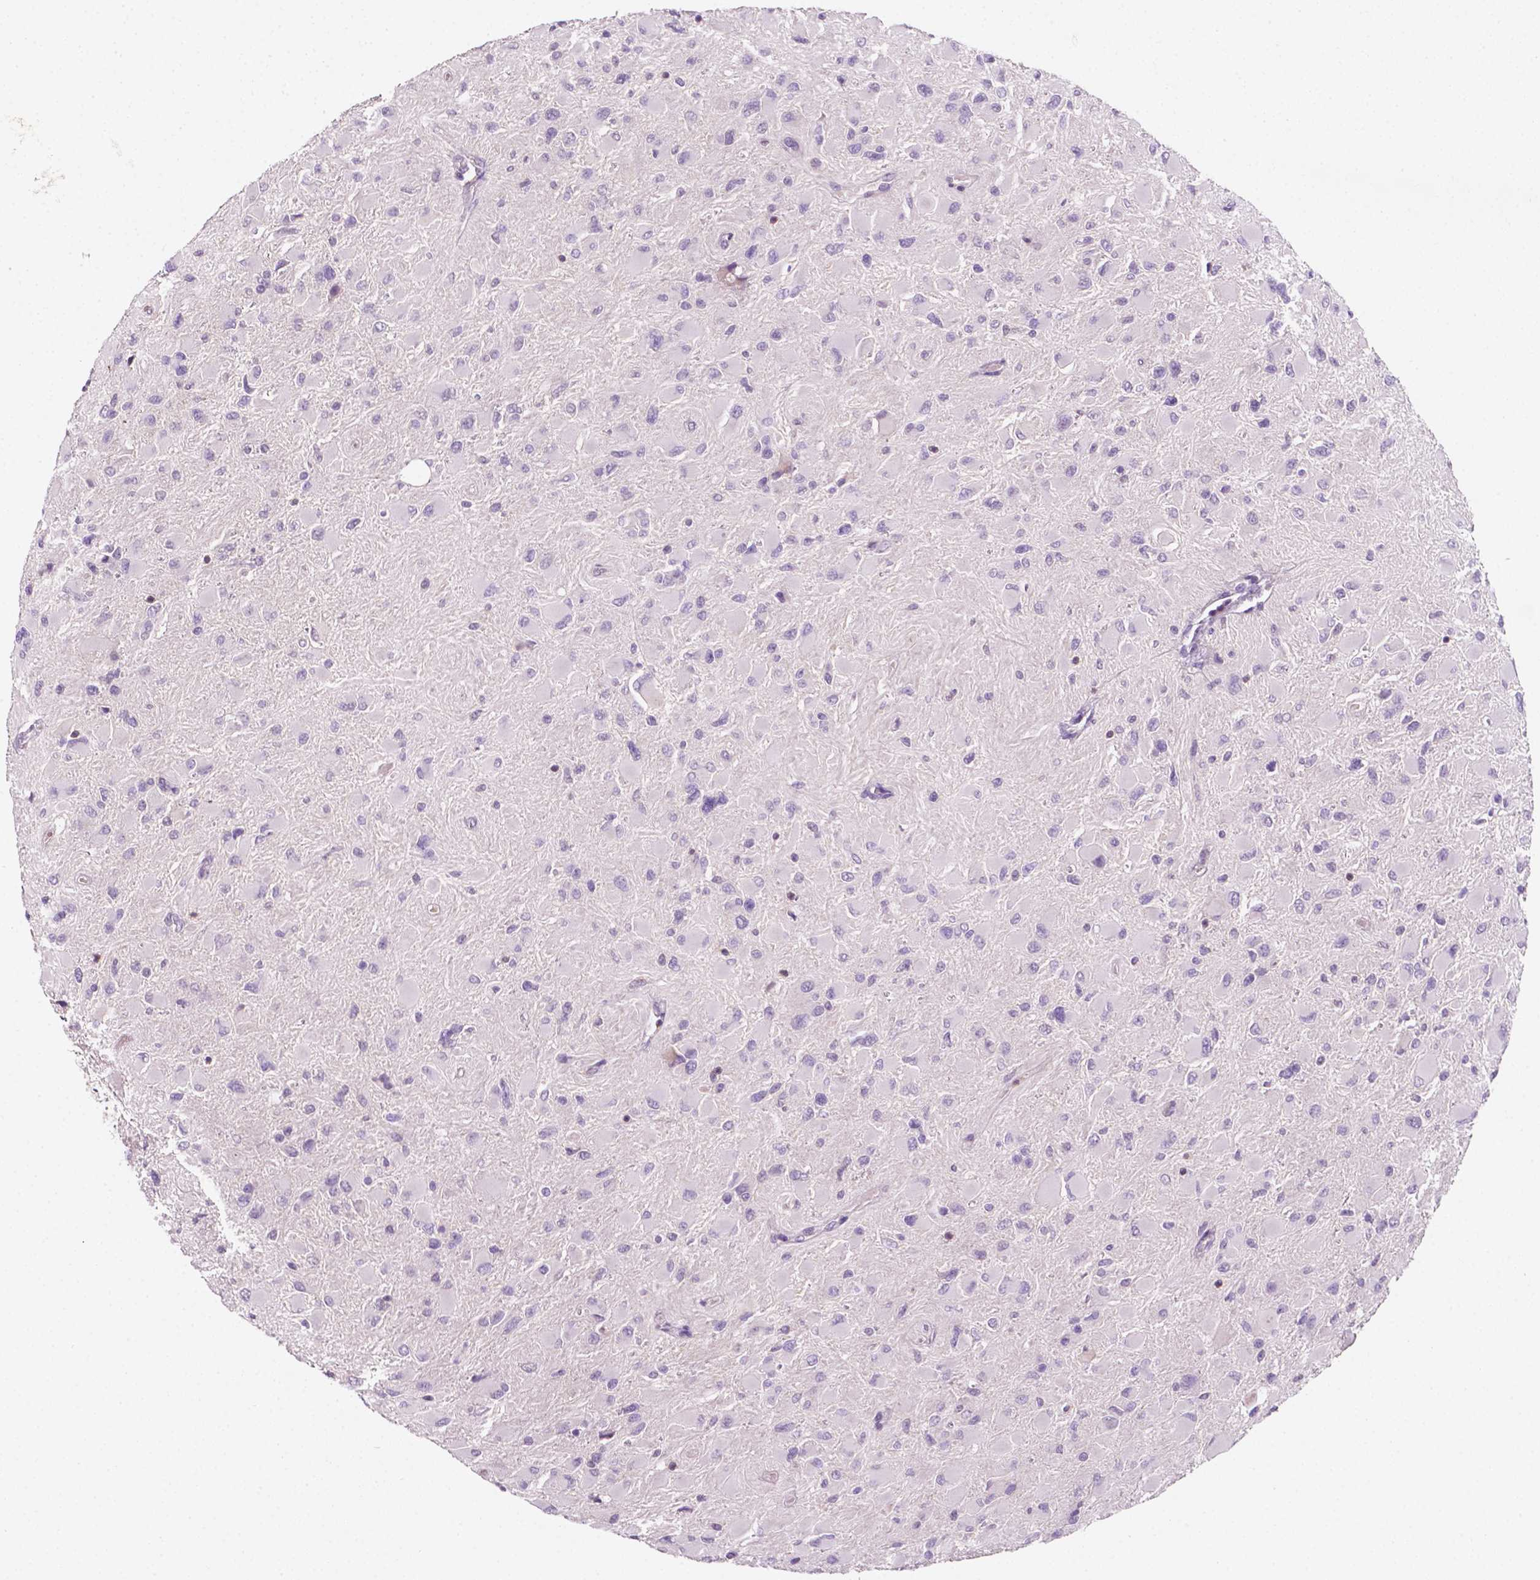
{"staining": {"intensity": "negative", "quantity": "none", "location": "none"}, "tissue": "glioma", "cell_type": "Tumor cells", "image_type": "cancer", "snomed": [{"axis": "morphology", "description": "Glioma, malignant, High grade"}, {"axis": "topography", "description": "Cerebral cortex"}], "caption": "Tumor cells are negative for brown protein staining in high-grade glioma (malignant).", "gene": "EGFR", "patient": {"sex": "female", "age": 36}}